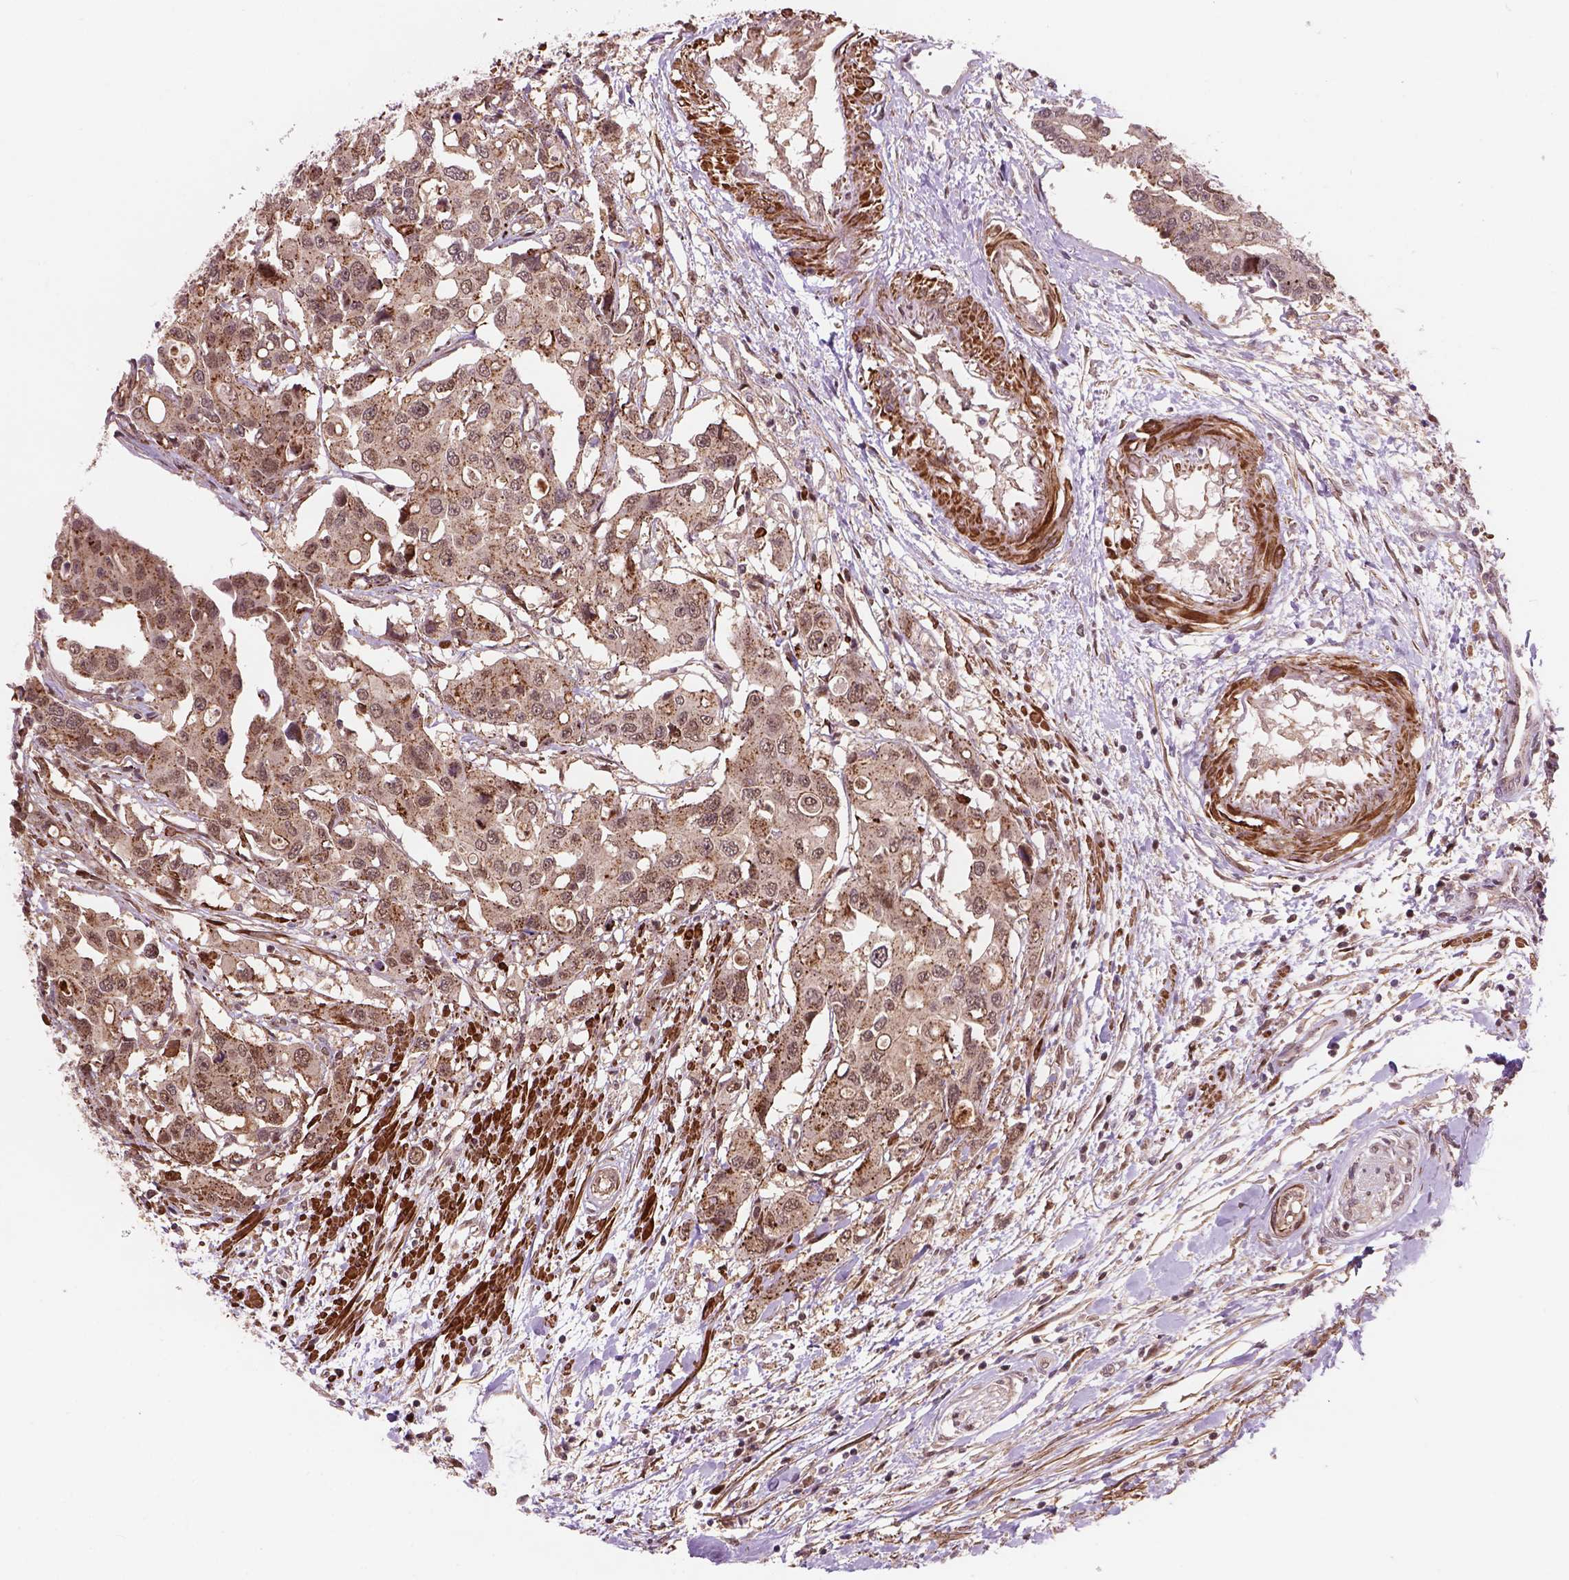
{"staining": {"intensity": "weak", "quantity": ">75%", "location": "cytoplasmic/membranous,nuclear"}, "tissue": "colorectal cancer", "cell_type": "Tumor cells", "image_type": "cancer", "snomed": [{"axis": "morphology", "description": "Adenocarcinoma, NOS"}, {"axis": "topography", "description": "Colon"}], "caption": "IHC photomicrograph of human colorectal cancer stained for a protein (brown), which shows low levels of weak cytoplasmic/membranous and nuclear expression in about >75% of tumor cells.", "gene": "PSMD11", "patient": {"sex": "male", "age": 77}}